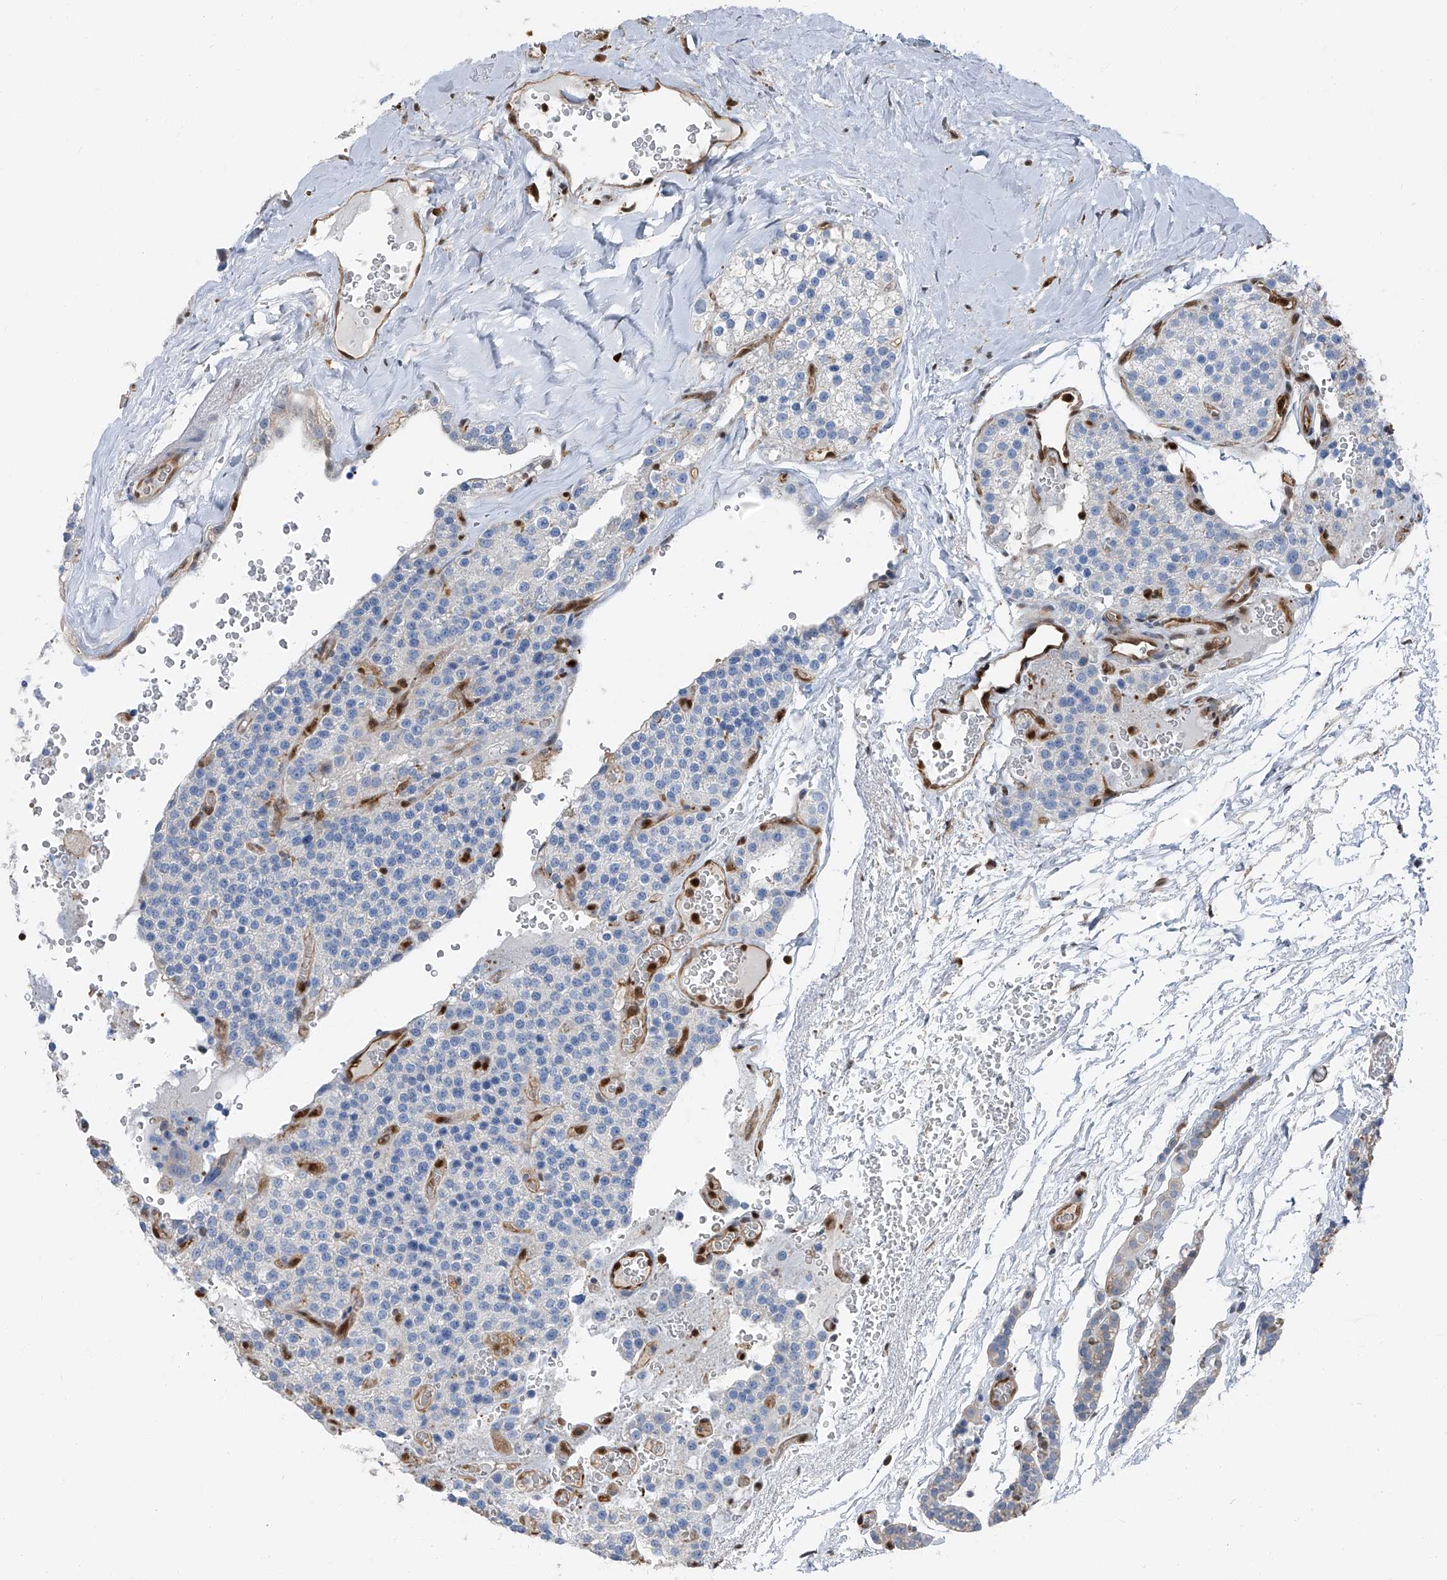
{"staining": {"intensity": "negative", "quantity": "none", "location": "none"}, "tissue": "parathyroid gland", "cell_type": "Glandular cells", "image_type": "normal", "snomed": [{"axis": "morphology", "description": "Normal tissue, NOS"}, {"axis": "topography", "description": "Parathyroid gland"}], "caption": "A histopathology image of parathyroid gland stained for a protein exhibits no brown staining in glandular cells. The staining was performed using DAB to visualize the protein expression in brown, while the nuclei were stained in blue with hematoxylin (Magnification: 20x).", "gene": "PSMB10", "patient": {"sex": "female", "age": 64}}